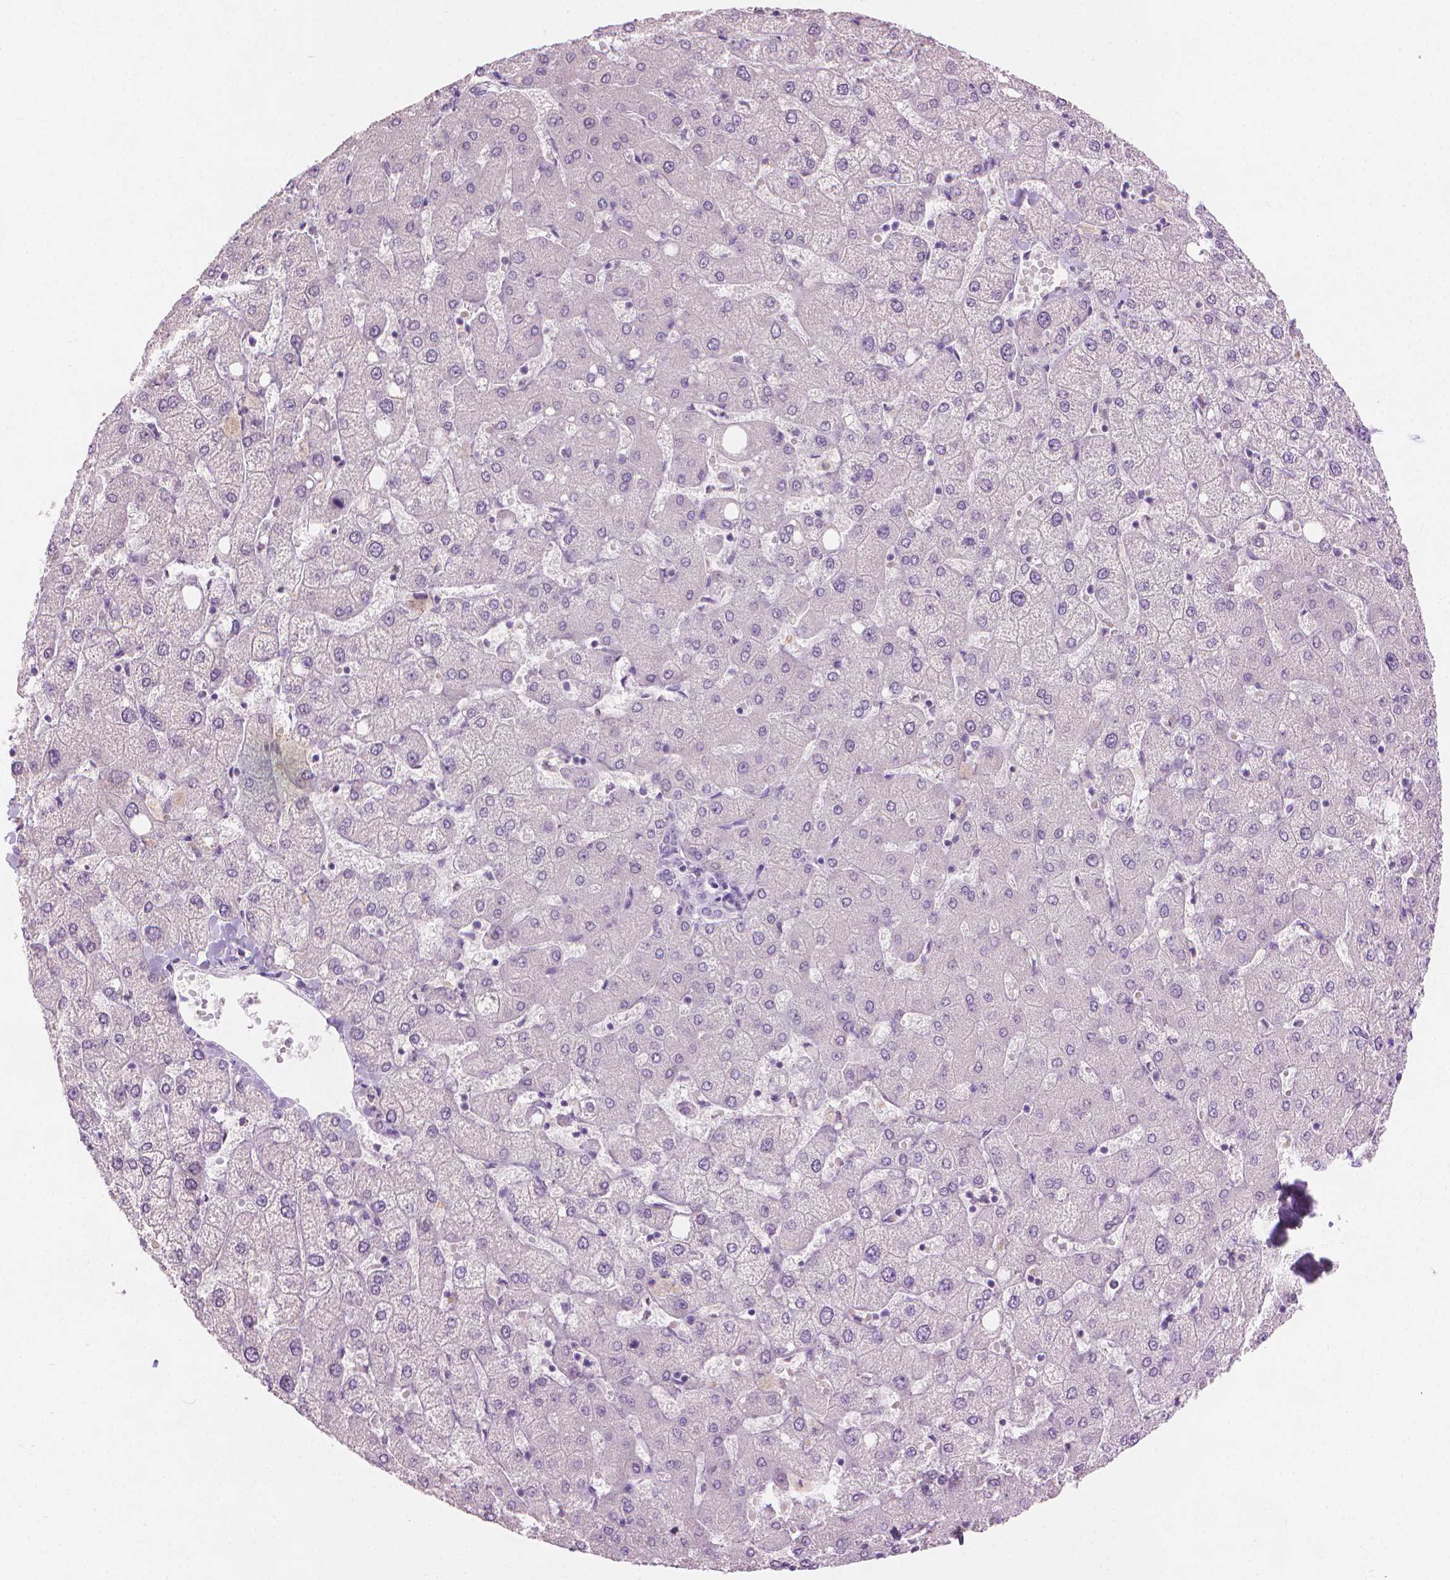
{"staining": {"intensity": "negative", "quantity": "none", "location": "none"}, "tissue": "liver", "cell_type": "Cholangiocytes", "image_type": "normal", "snomed": [{"axis": "morphology", "description": "Normal tissue, NOS"}, {"axis": "topography", "description": "Liver"}], "caption": "Immunohistochemistry image of unremarkable liver stained for a protein (brown), which shows no staining in cholangiocytes.", "gene": "MLANA", "patient": {"sex": "female", "age": 54}}